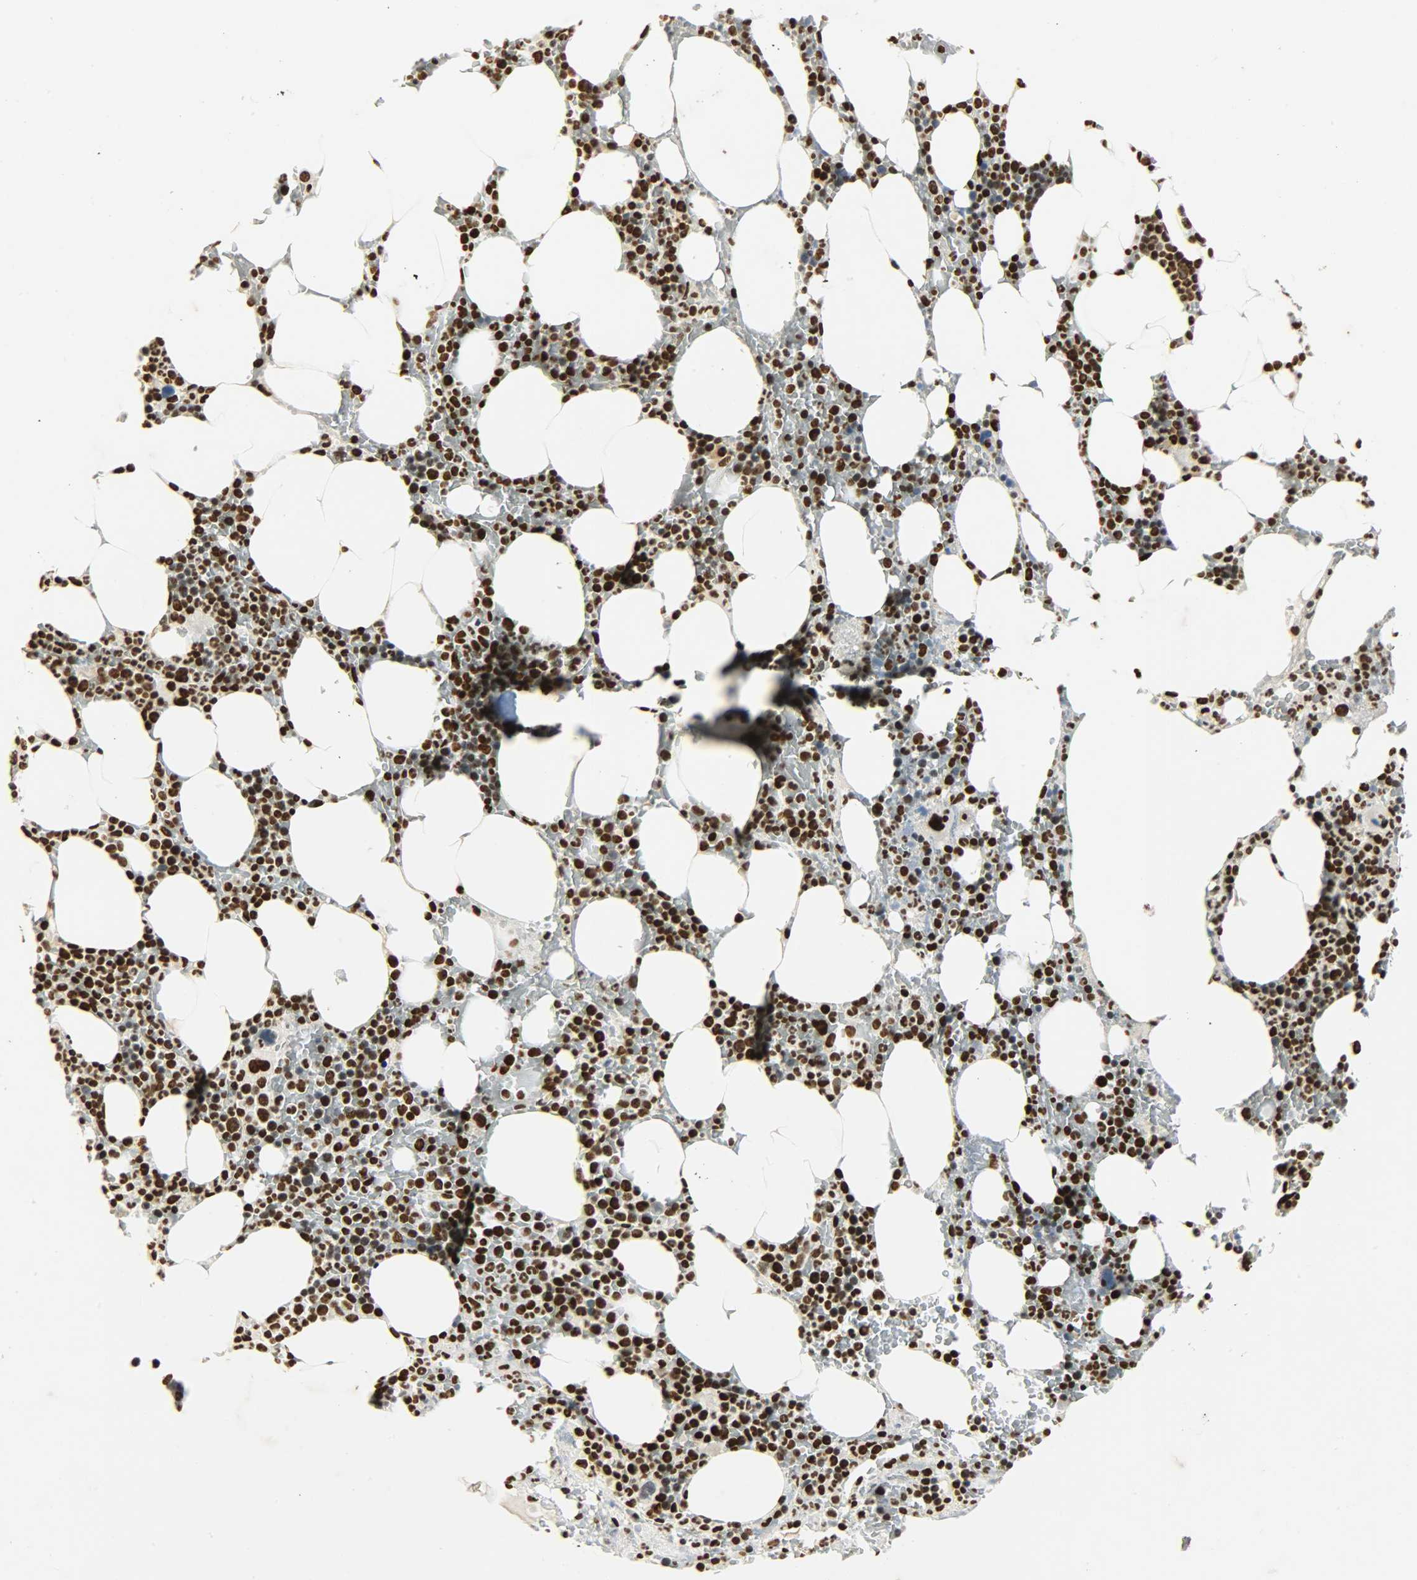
{"staining": {"intensity": "strong", "quantity": ">75%", "location": "nuclear"}, "tissue": "bone marrow", "cell_type": "Hematopoietic cells", "image_type": "normal", "snomed": [{"axis": "morphology", "description": "Normal tissue, NOS"}, {"axis": "topography", "description": "Bone marrow"}], "caption": "About >75% of hematopoietic cells in benign human bone marrow show strong nuclear protein positivity as visualized by brown immunohistochemical staining.", "gene": "KHDRBS1", "patient": {"sex": "female", "age": 66}}